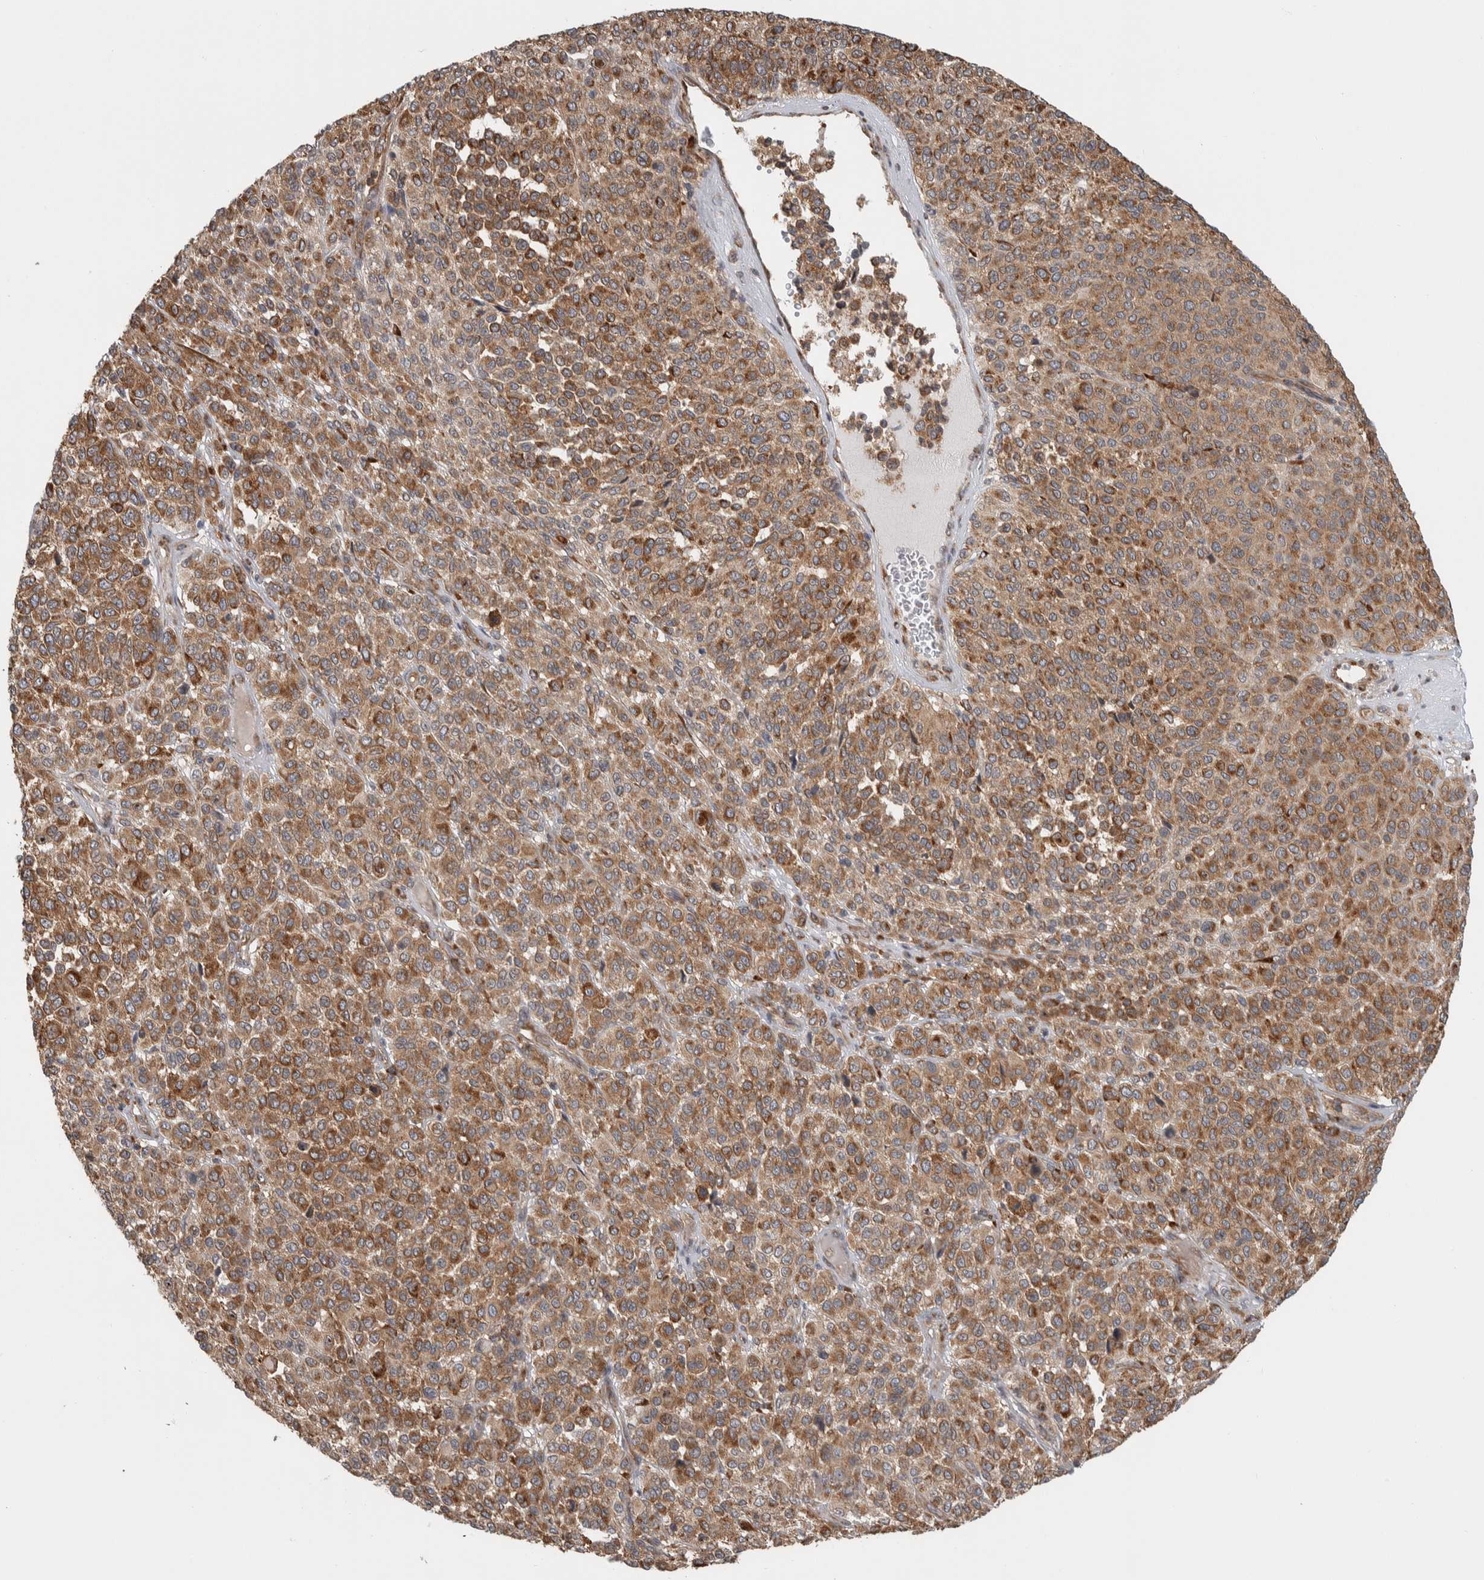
{"staining": {"intensity": "moderate", "quantity": ">75%", "location": "cytoplasmic/membranous"}, "tissue": "melanoma", "cell_type": "Tumor cells", "image_type": "cancer", "snomed": [{"axis": "morphology", "description": "Malignant melanoma, Metastatic site"}, {"axis": "topography", "description": "Pancreas"}], "caption": "This is a photomicrograph of IHC staining of malignant melanoma (metastatic site), which shows moderate expression in the cytoplasmic/membranous of tumor cells.", "gene": "EIF3H", "patient": {"sex": "female", "age": 30}}